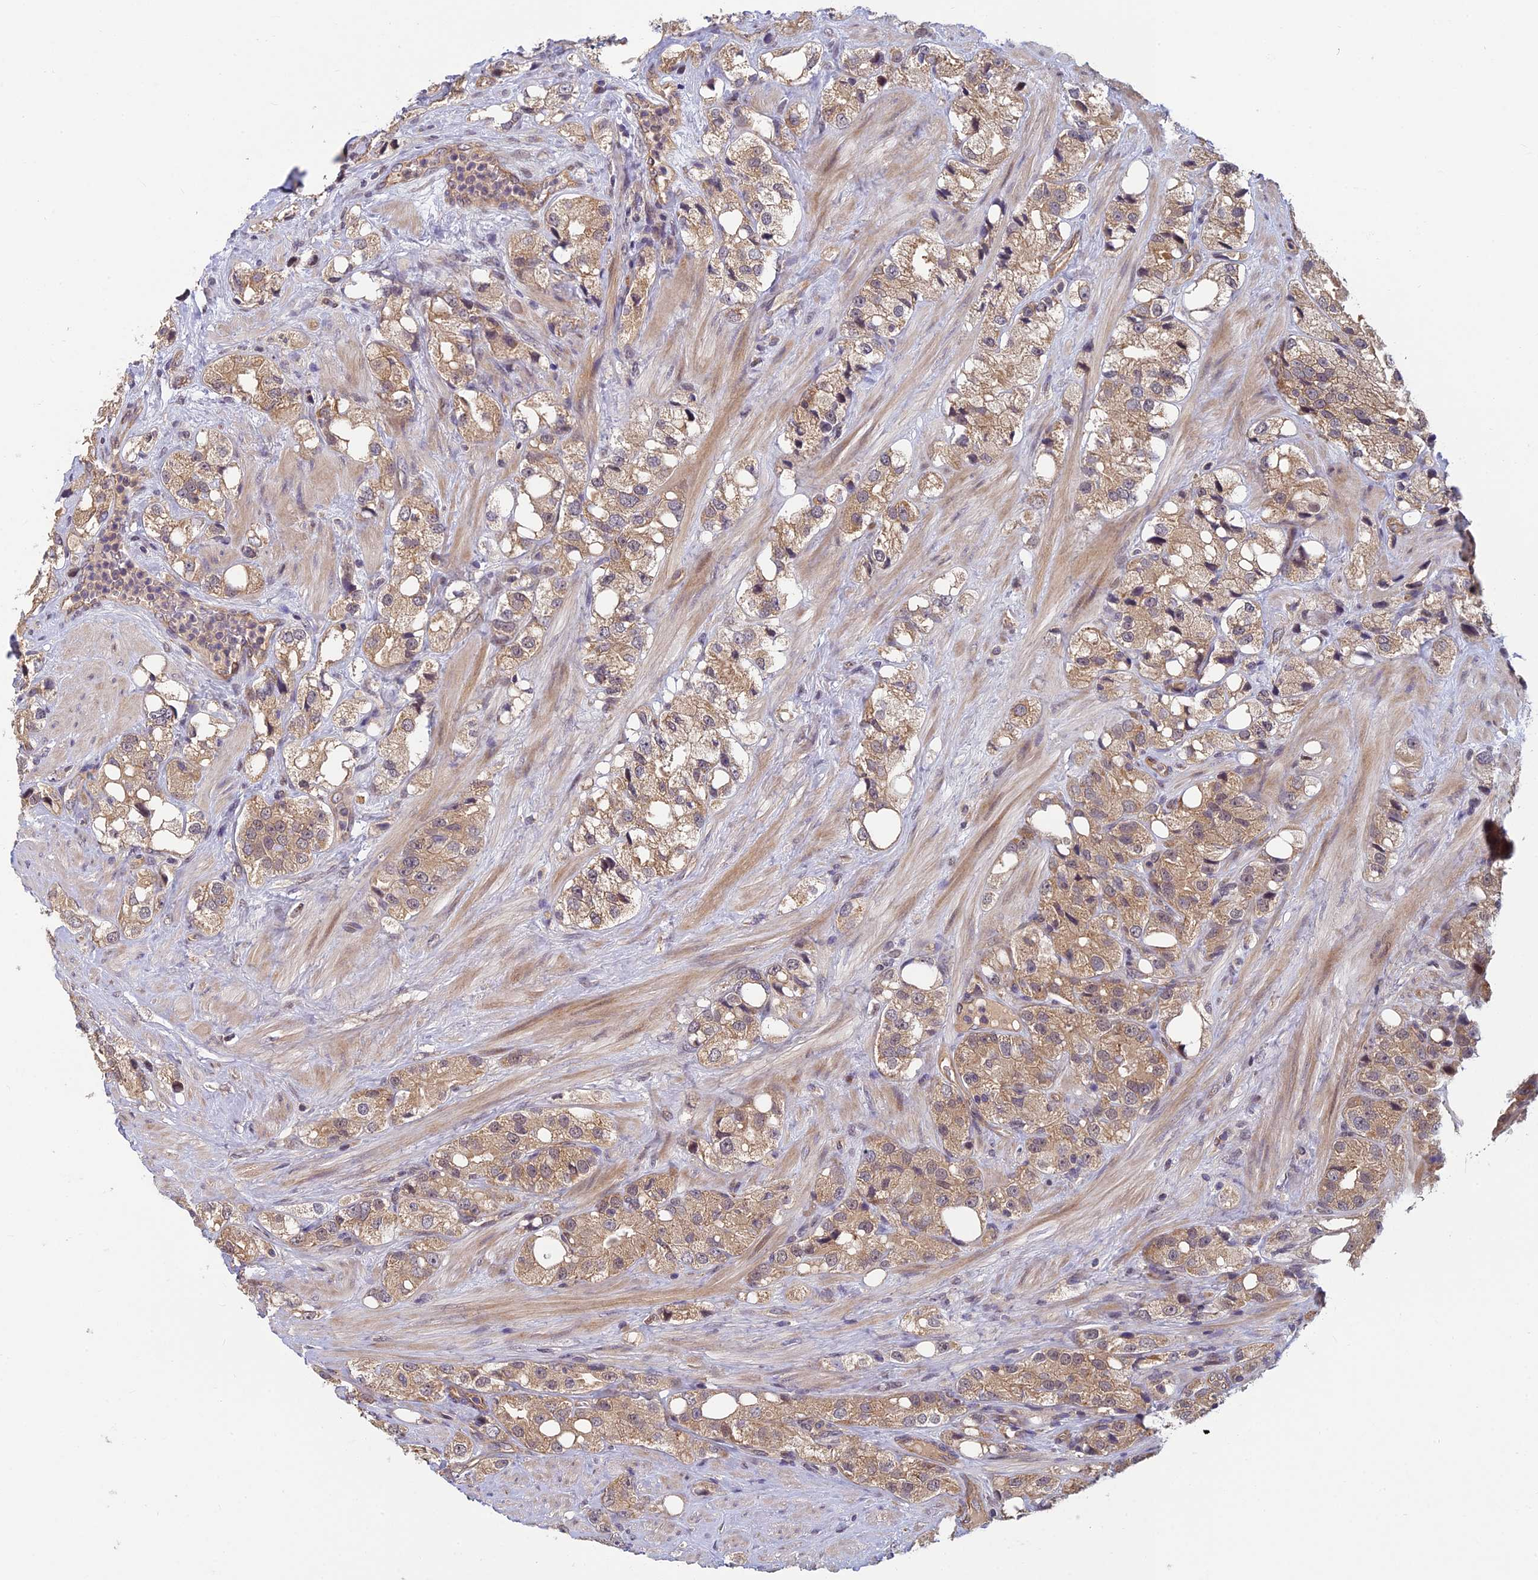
{"staining": {"intensity": "weak", "quantity": ">75%", "location": "cytoplasmic/membranous"}, "tissue": "prostate cancer", "cell_type": "Tumor cells", "image_type": "cancer", "snomed": [{"axis": "morphology", "description": "Adenocarcinoma, NOS"}, {"axis": "topography", "description": "Prostate"}], "caption": "Tumor cells reveal low levels of weak cytoplasmic/membranous staining in approximately >75% of cells in human prostate adenocarcinoma.", "gene": "PIKFYVE", "patient": {"sex": "male", "age": 79}}